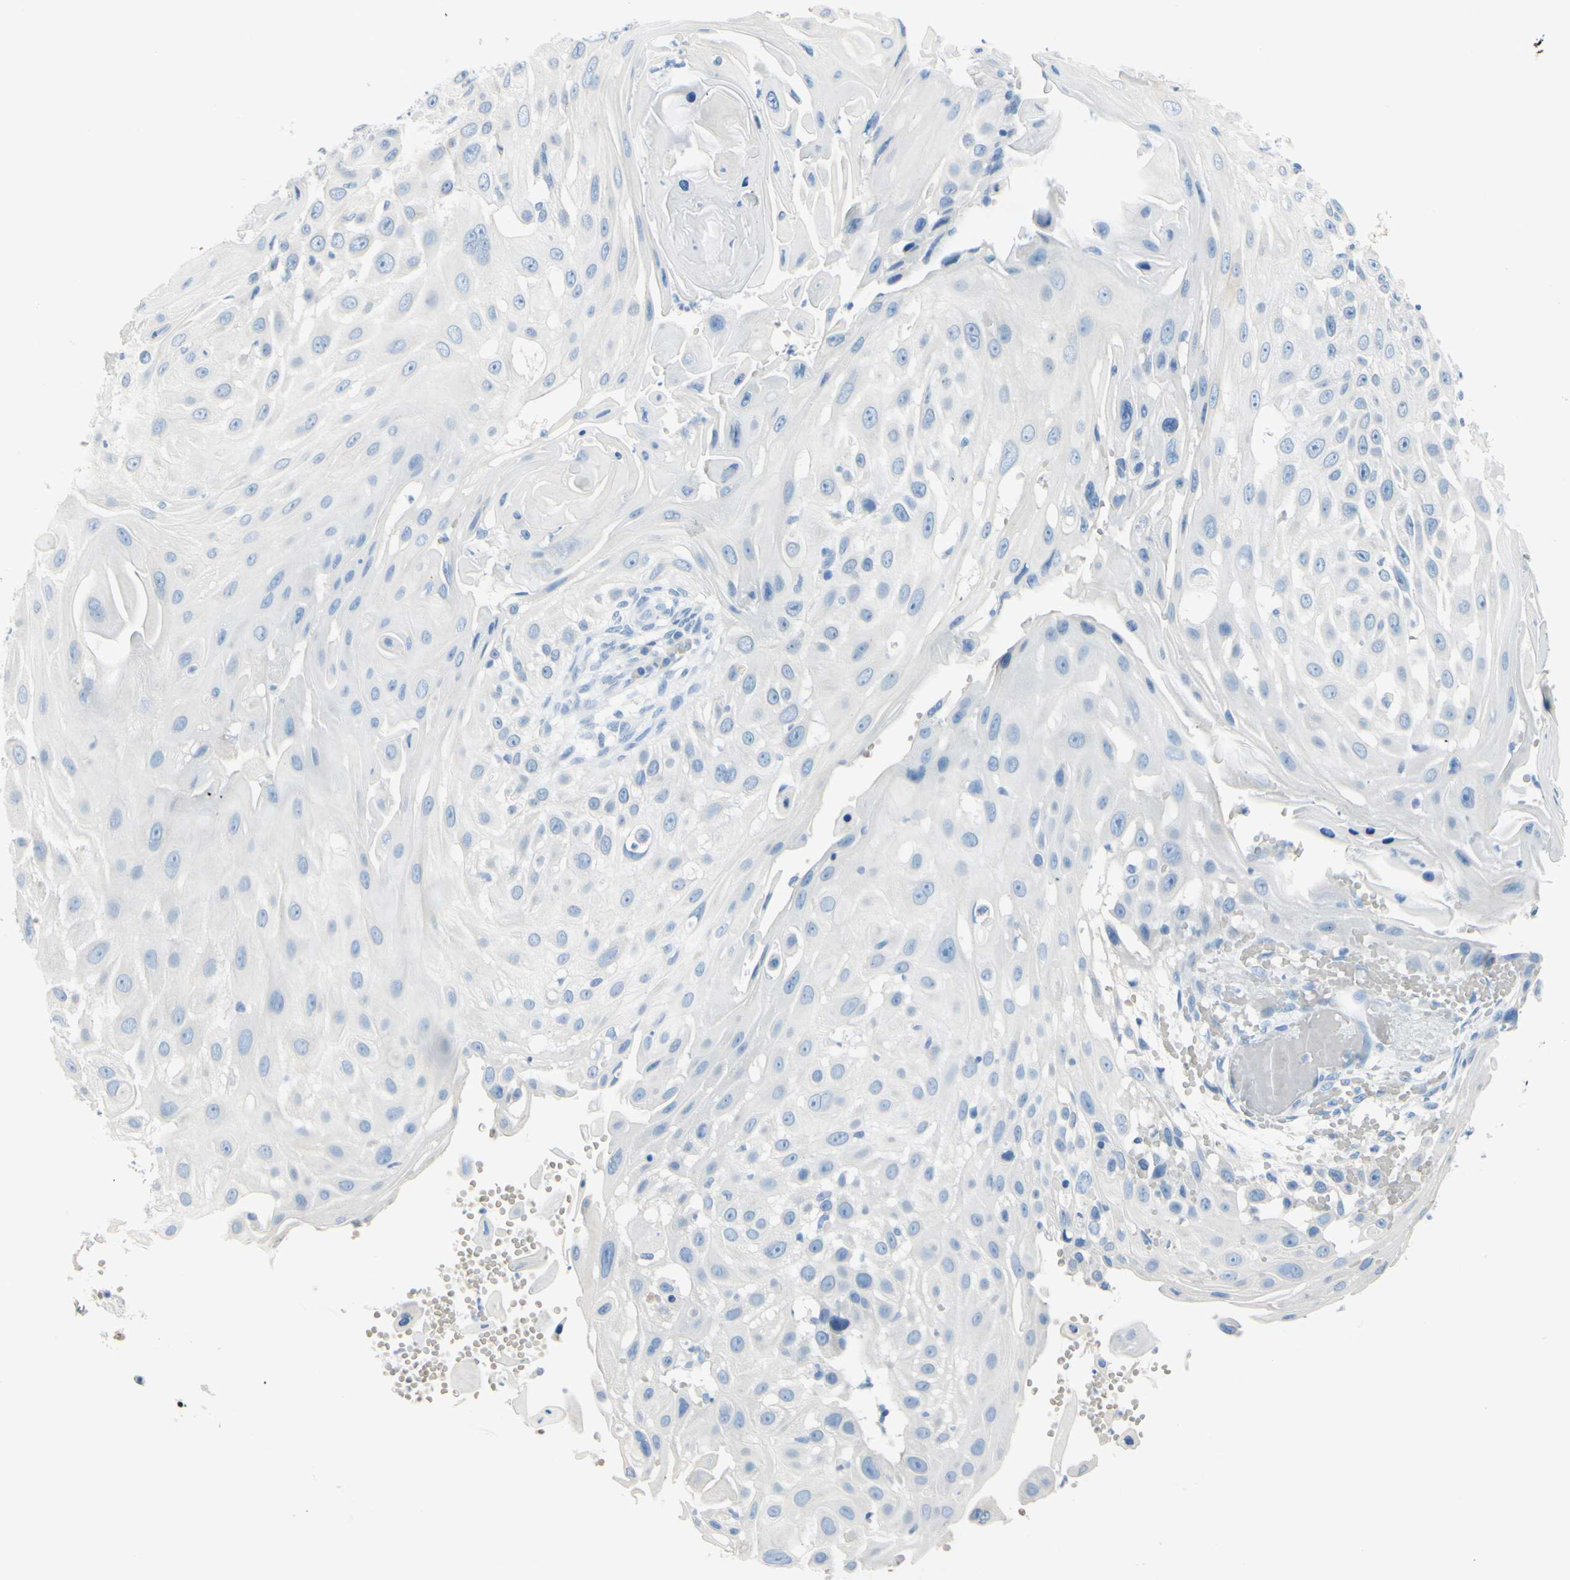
{"staining": {"intensity": "negative", "quantity": "none", "location": "none"}, "tissue": "skin cancer", "cell_type": "Tumor cells", "image_type": "cancer", "snomed": [{"axis": "morphology", "description": "Squamous cell carcinoma, NOS"}, {"axis": "topography", "description": "Skin"}], "caption": "The photomicrograph demonstrates no significant positivity in tumor cells of squamous cell carcinoma (skin). Nuclei are stained in blue.", "gene": "DCT", "patient": {"sex": "female", "age": 44}}